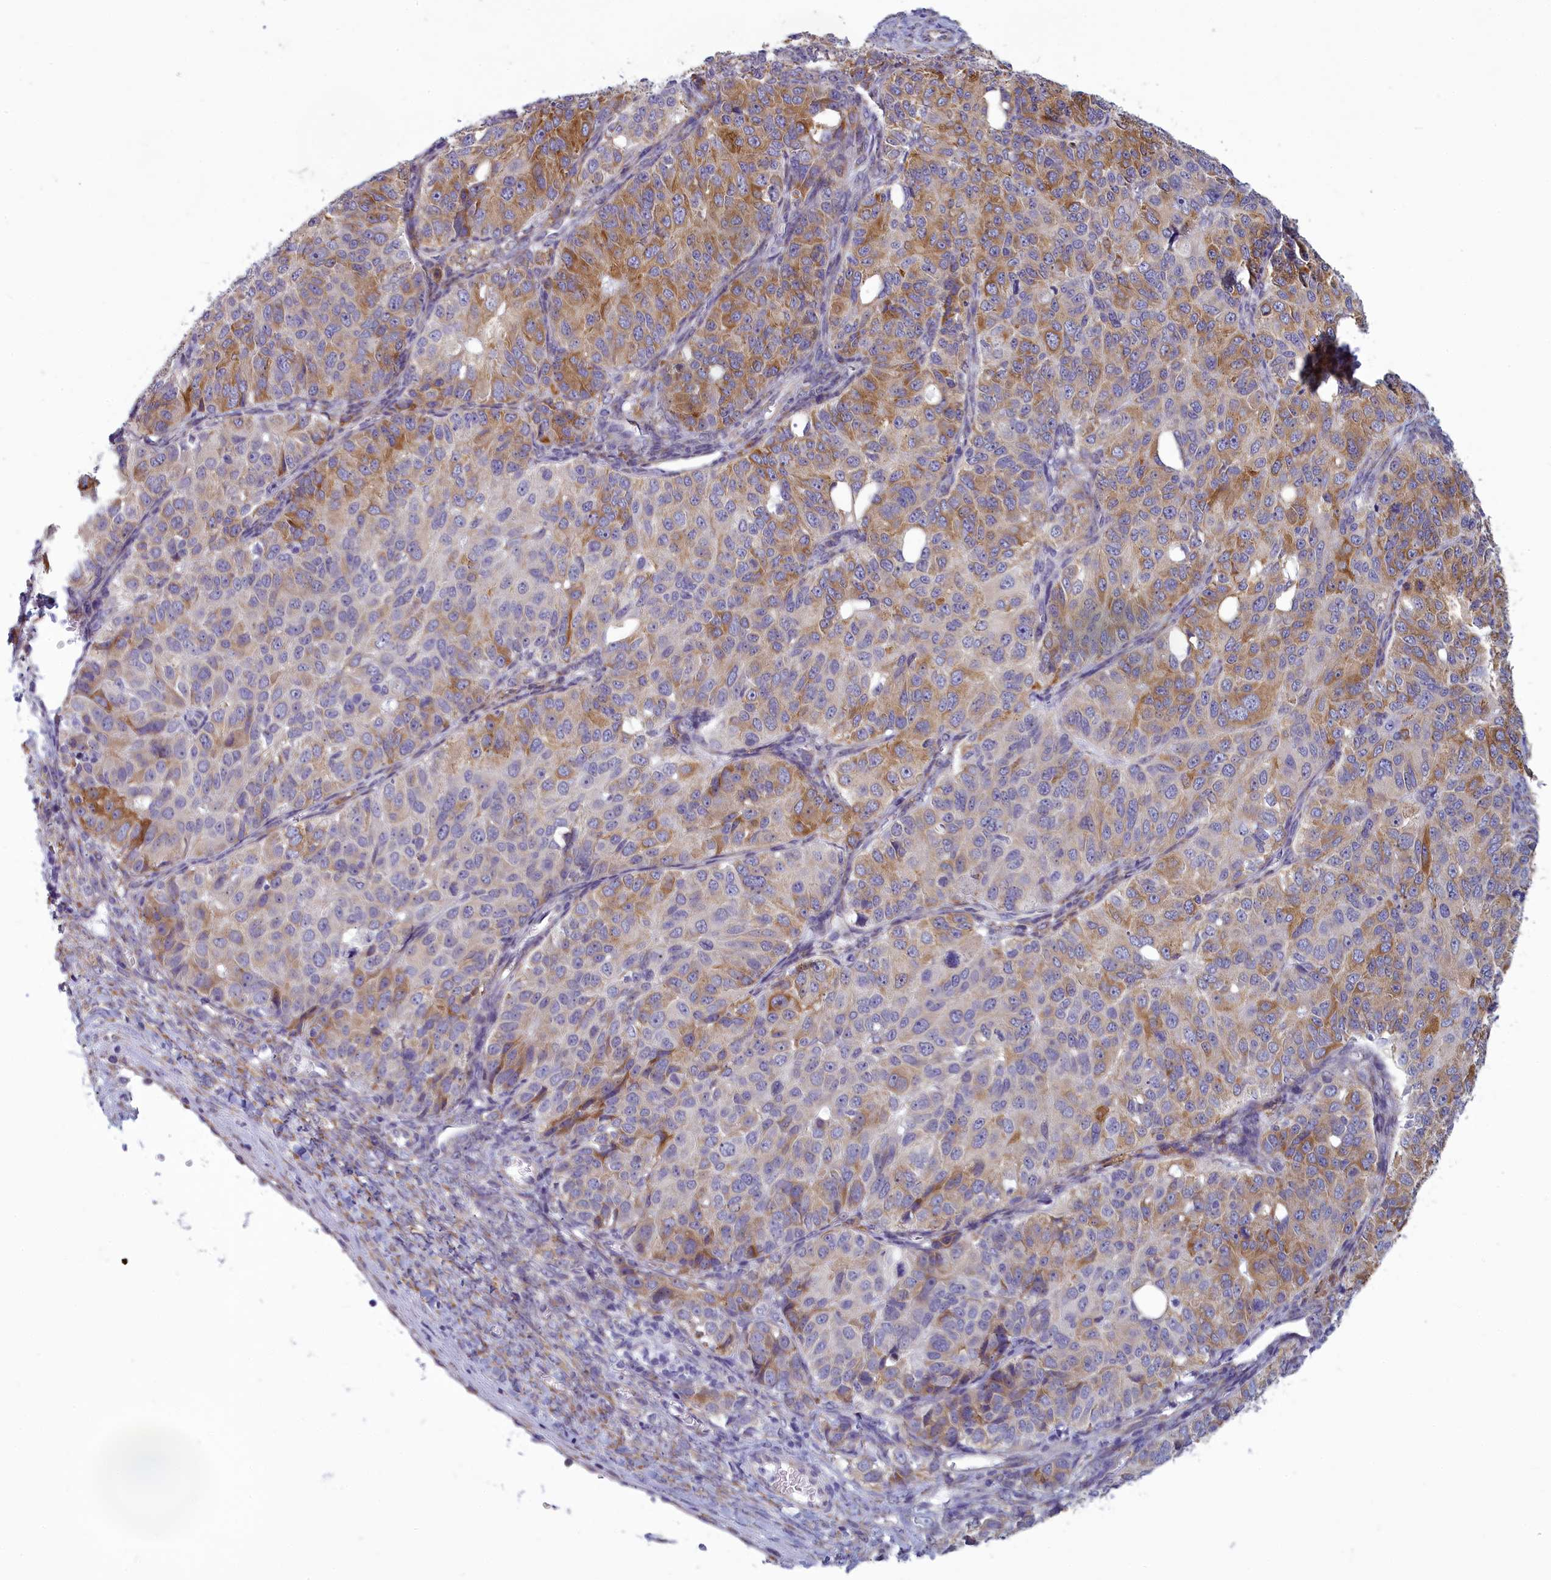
{"staining": {"intensity": "moderate", "quantity": "25%-75%", "location": "cytoplasmic/membranous"}, "tissue": "ovarian cancer", "cell_type": "Tumor cells", "image_type": "cancer", "snomed": [{"axis": "morphology", "description": "Carcinoma, endometroid"}, {"axis": "topography", "description": "Ovary"}], "caption": "This image displays immunohistochemistry staining of human ovarian endometroid carcinoma, with medium moderate cytoplasmic/membranous positivity in approximately 25%-75% of tumor cells.", "gene": "CENATAC", "patient": {"sex": "female", "age": 51}}